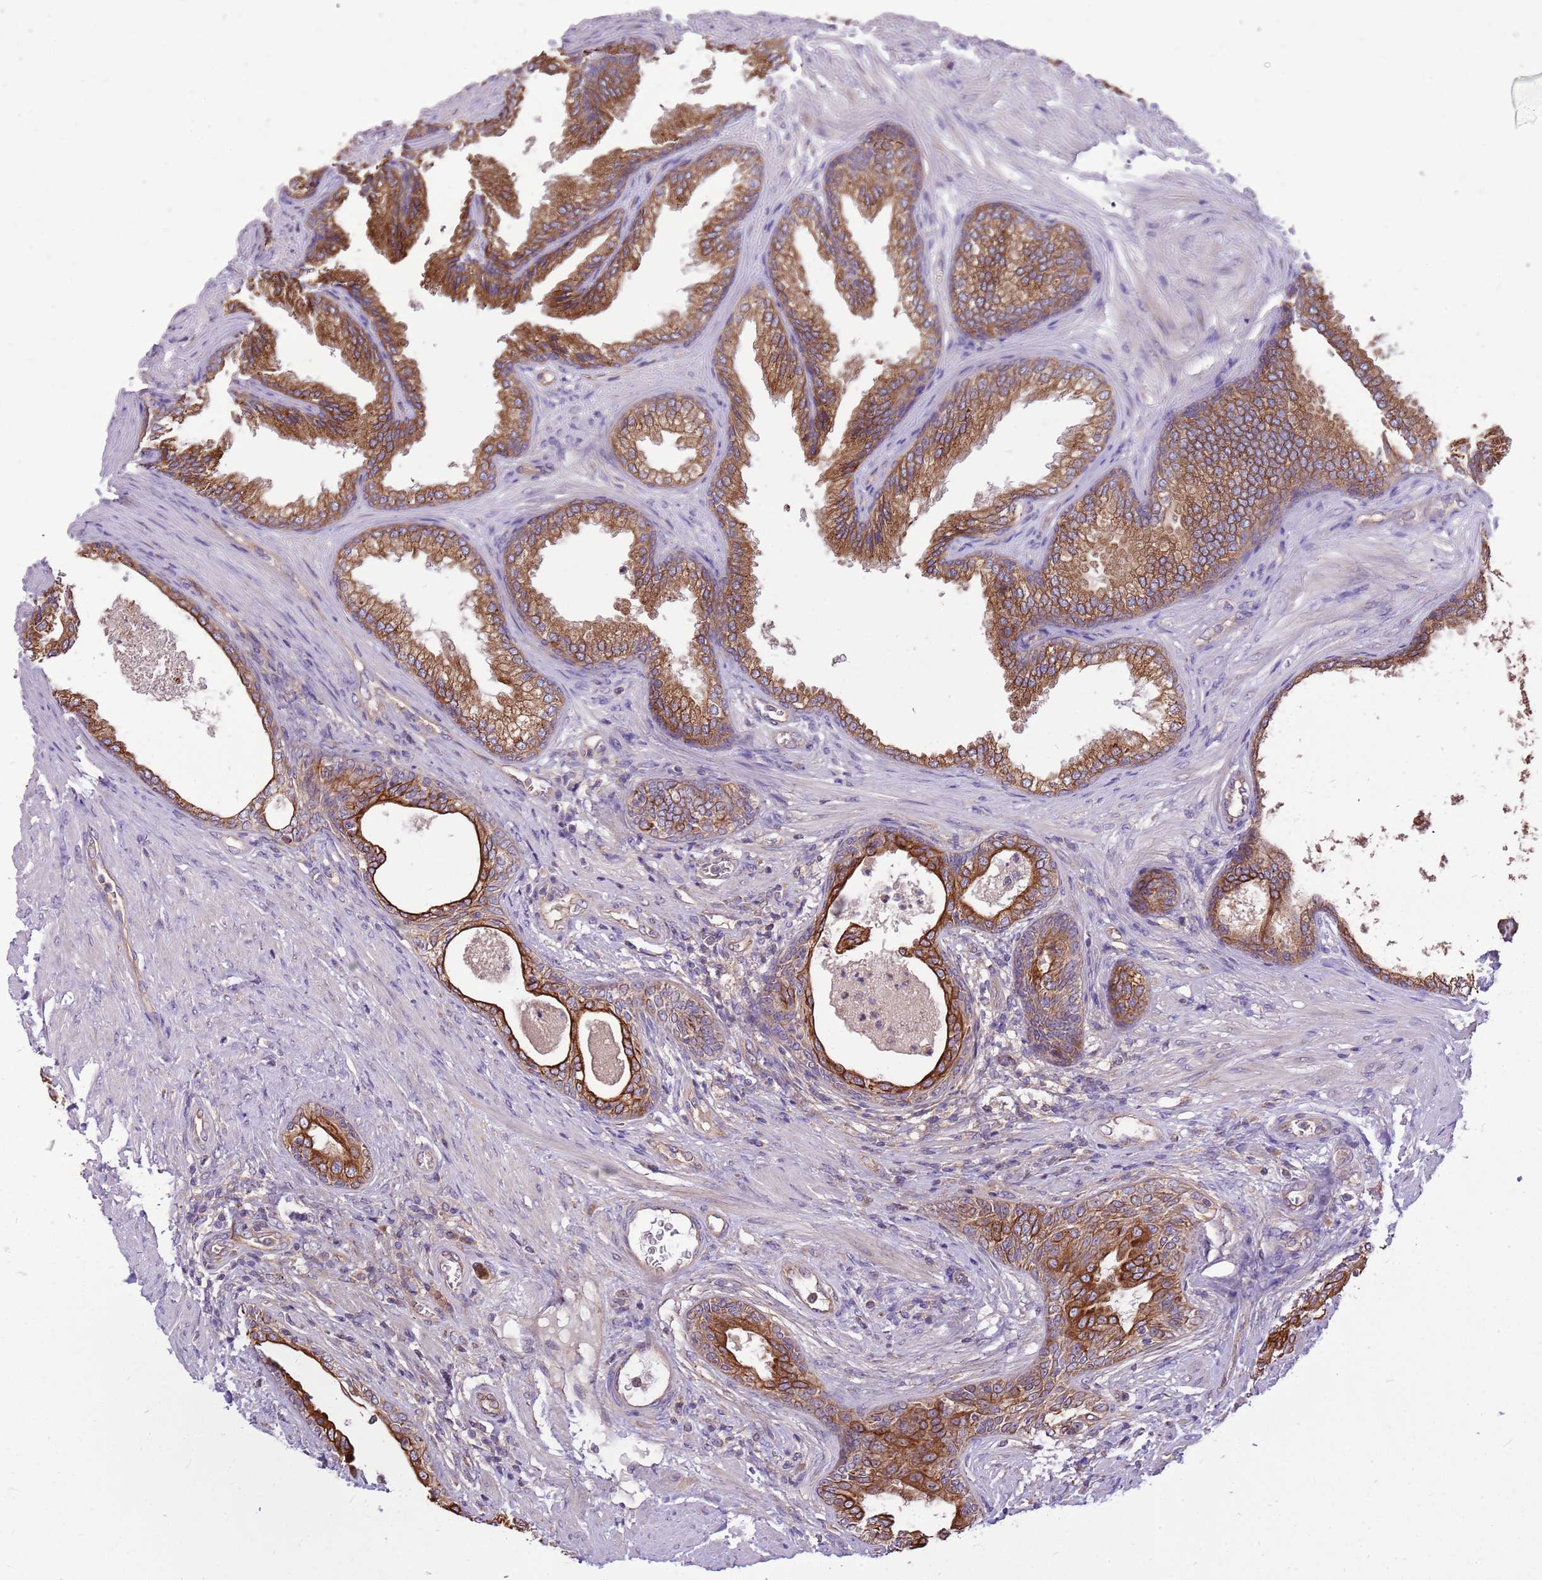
{"staining": {"intensity": "strong", "quantity": ">75%", "location": "cytoplasmic/membranous"}, "tissue": "prostate", "cell_type": "Glandular cells", "image_type": "normal", "snomed": [{"axis": "morphology", "description": "Normal tissue, NOS"}, {"axis": "topography", "description": "Prostate"}], "caption": "IHC of unremarkable human prostate exhibits high levels of strong cytoplasmic/membranous expression in approximately >75% of glandular cells.", "gene": "WASHC4", "patient": {"sex": "male", "age": 76}}